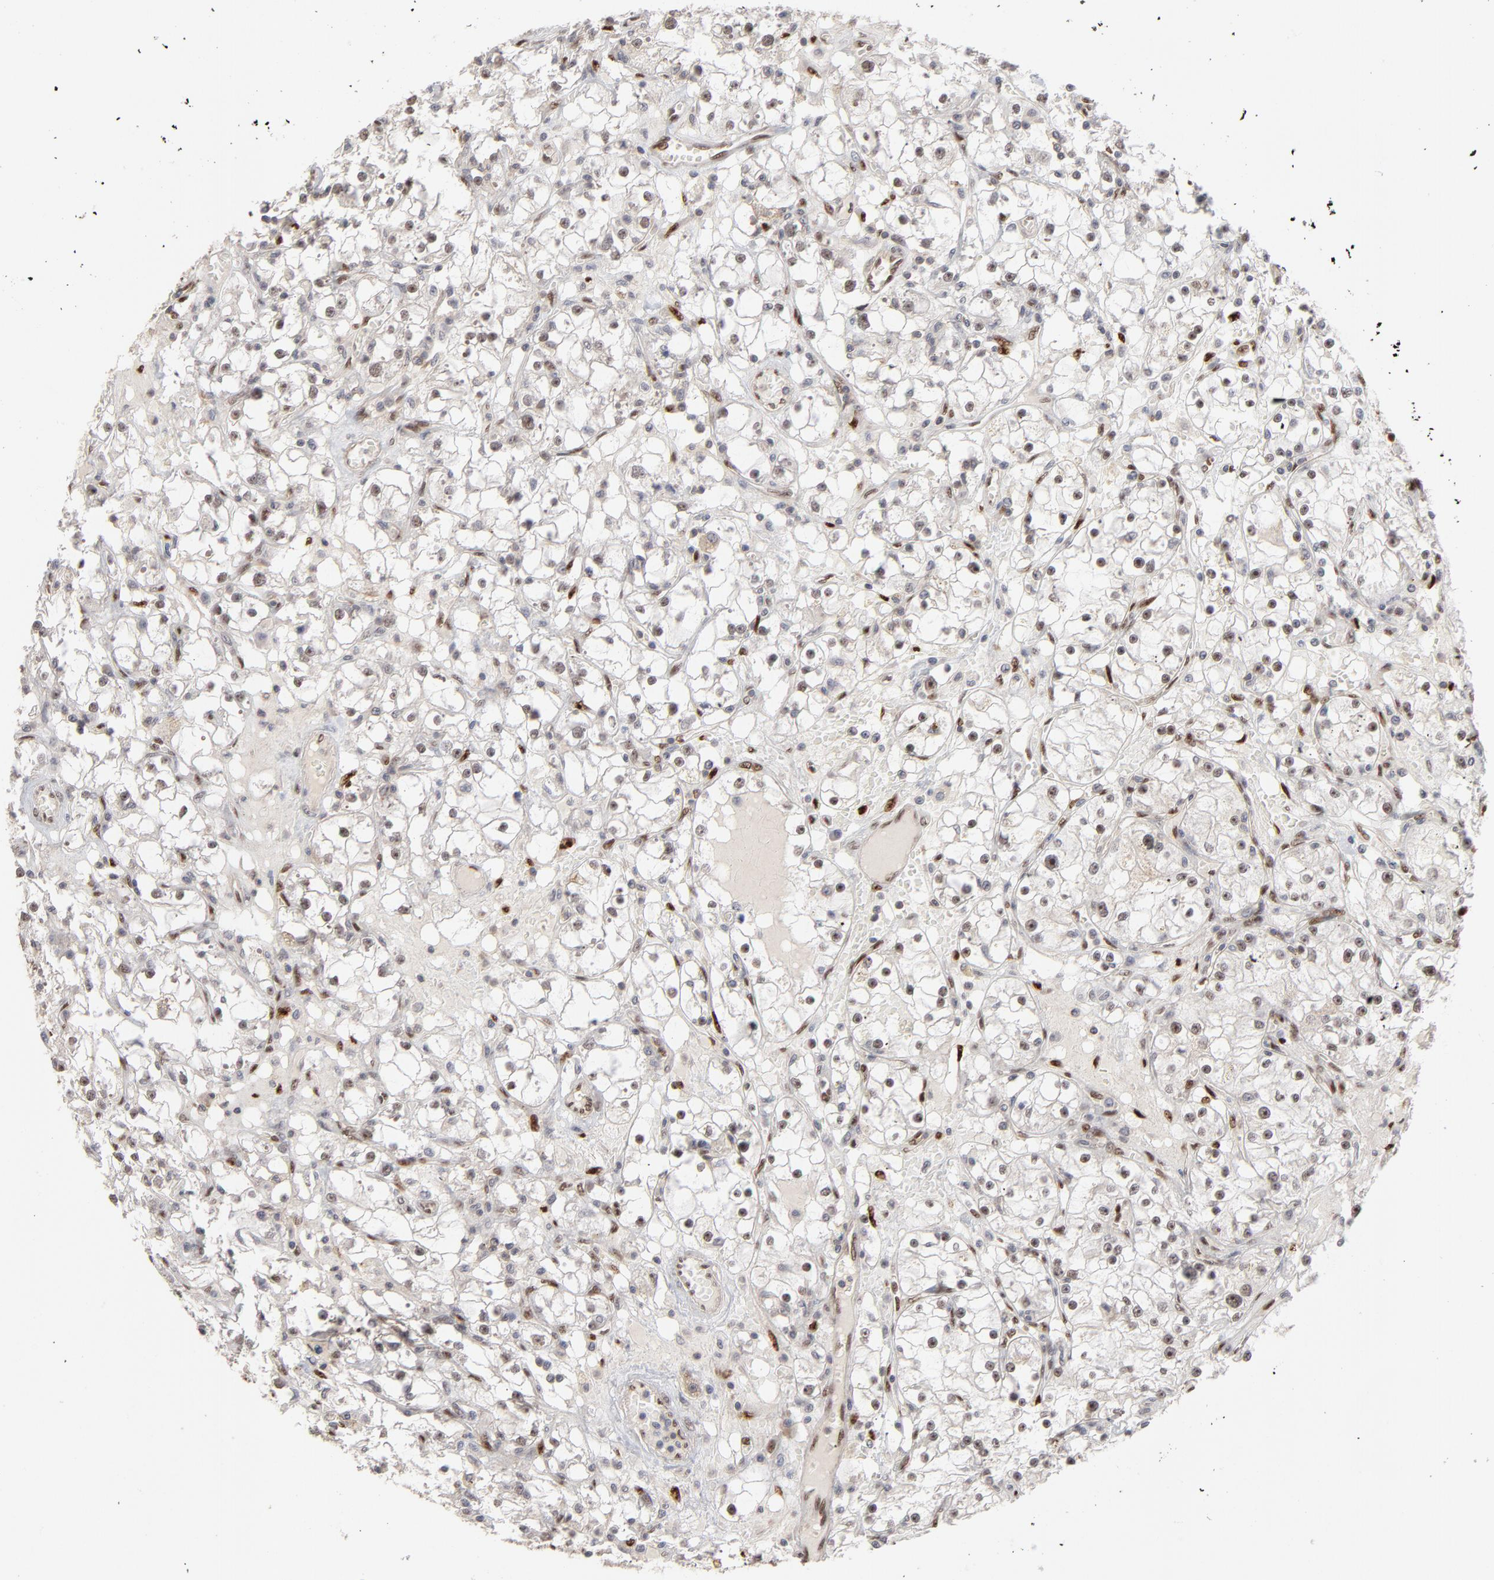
{"staining": {"intensity": "weak", "quantity": "<25%", "location": "nuclear"}, "tissue": "renal cancer", "cell_type": "Tumor cells", "image_type": "cancer", "snomed": [{"axis": "morphology", "description": "Adenocarcinoma, NOS"}, {"axis": "topography", "description": "Kidney"}], "caption": "Protein analysis of renal cancer demonstrates no significant positivity in tumor cells. (DAB (3,3'-diaminobenzidine) immunohistochemistry (IHC), high magnification).", "gene": "NFIB", "patient": {"sex": "male", "age": 56}}